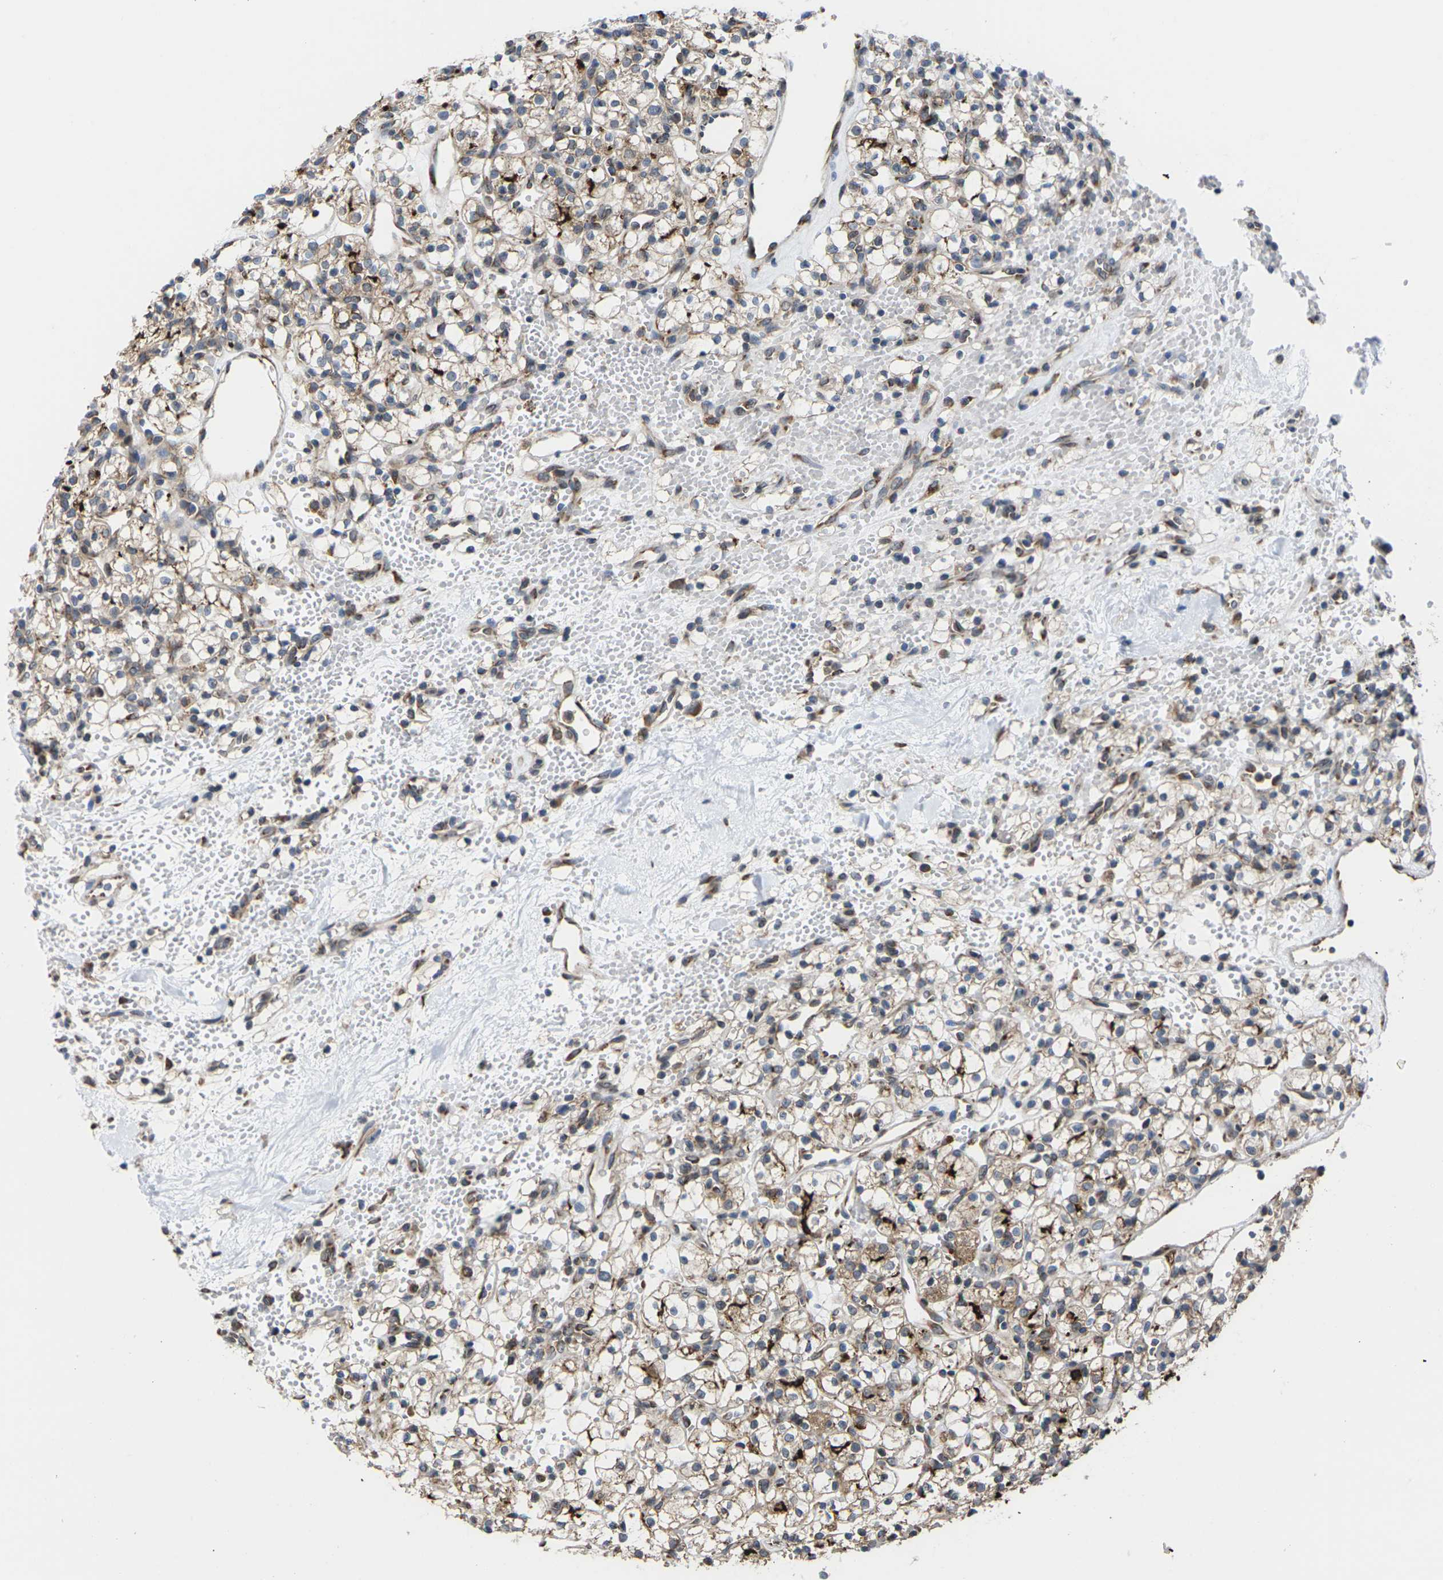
{"staining": {"intensity": "weak", "quantity": ">75%", "location": "cytoplasmic/membranous"}, "tissue": "renal cancer", "cell_type": "Tumor cells", "image_type": "cancer", "snomed": [{"axis": "morphology", "description": "Adenocarcinoma, NOS"}, {"axis": "topography", "description": "Kidney"}], "caption": "An immunohistochemistry (IHC) photomicrograph of tumor tissue is shown. Protein staining in brown labels weak cytoplasmic/membranous positivity in renal cancer within tumor cells. Immunohistochemistry stains the protein in brown and the nuclei are stained blue.", "gene": "PDZK1IP1", "patient": {"sex": "female", "age": 60}}